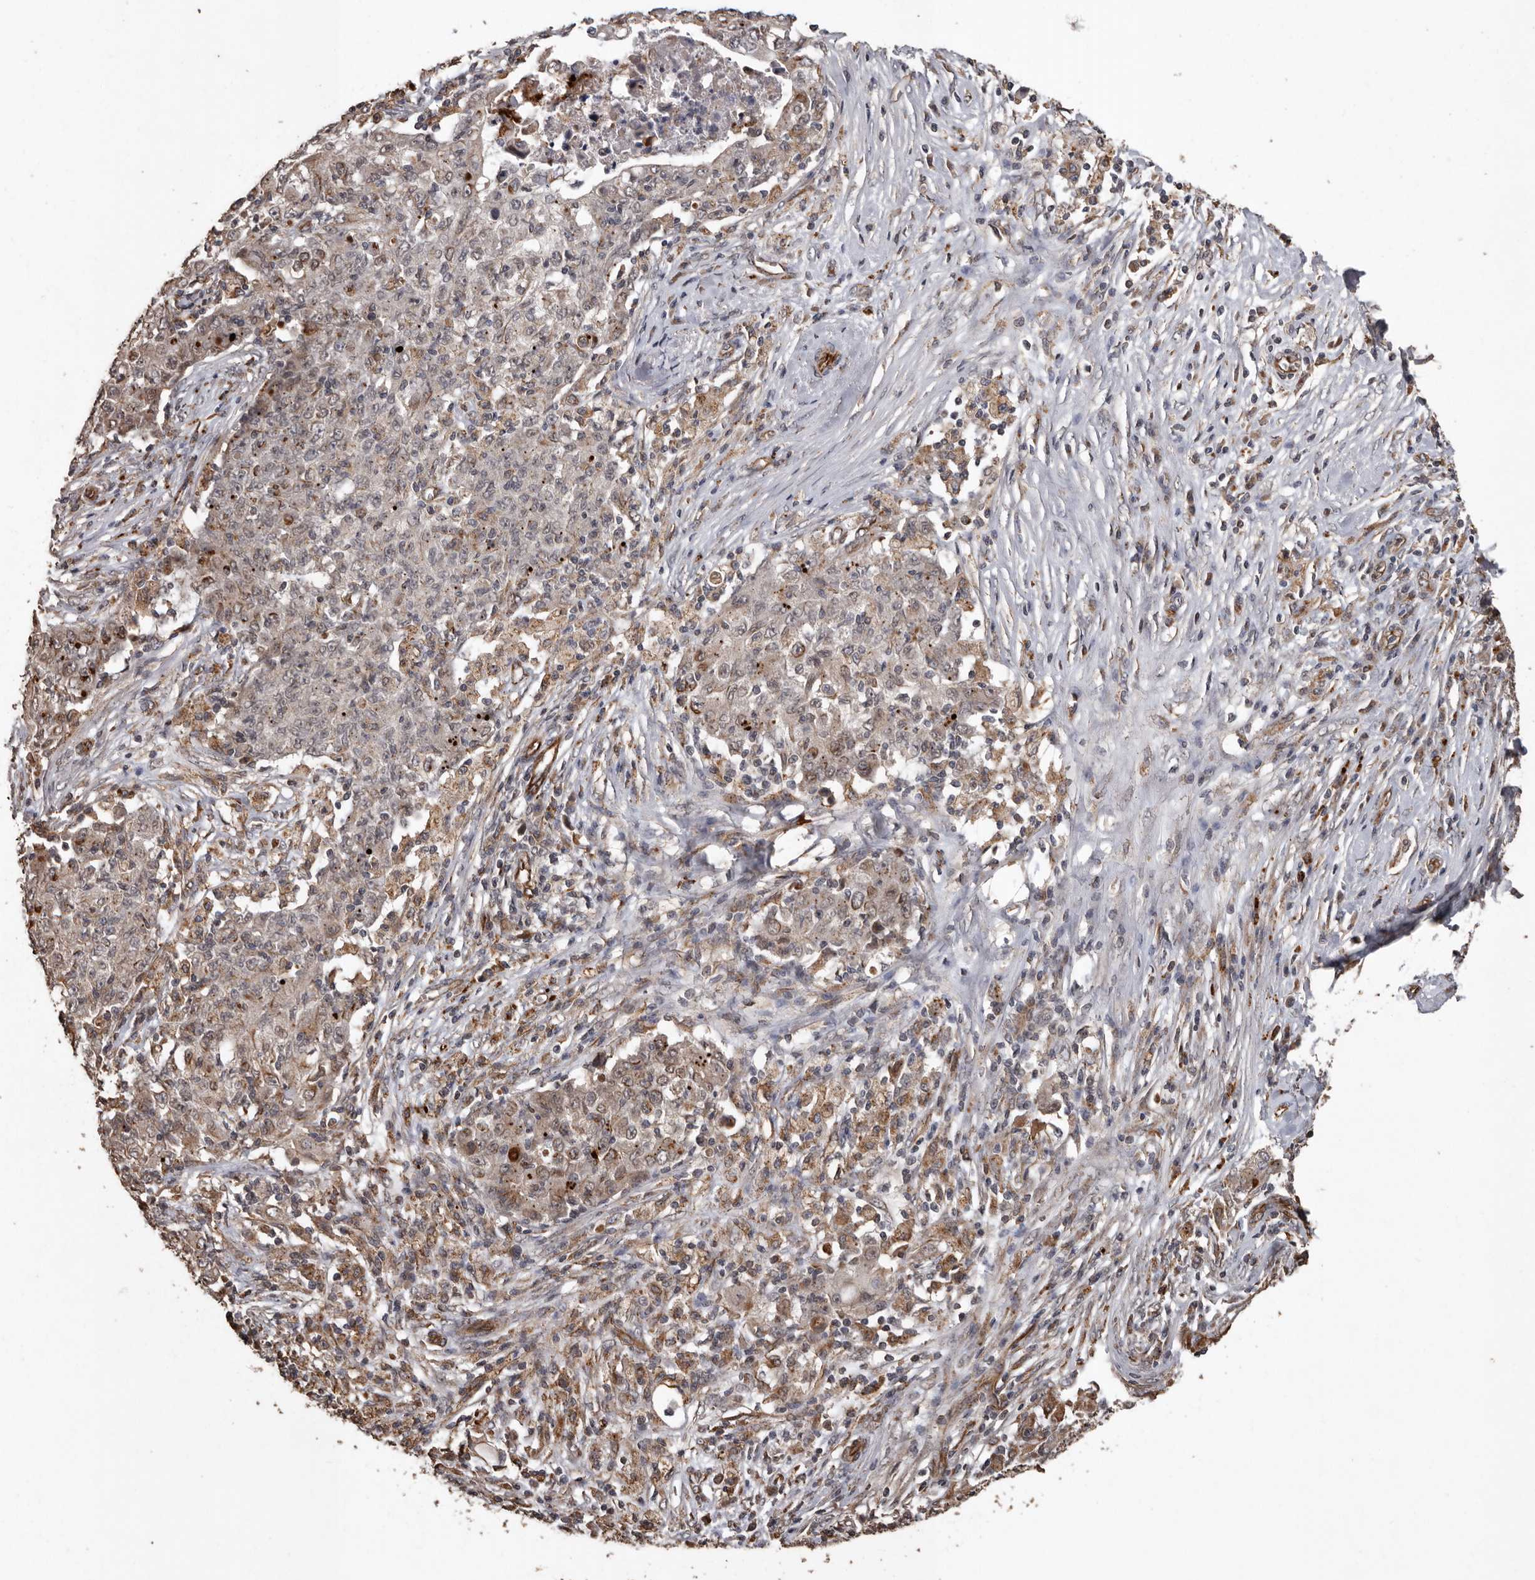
{"staining": {"intensity": "weak", "quantity": "<25%", "location": "nuclear"}, "tissue": "ovarian cancer", "cell_type": "Tumor cells", "image_type": "cancer", "snomed": [{"axis": "morphology", "description": "Carcinoma, endometroid"}, {"axis": "topography", "description": "Ovary"}], "caption": "Immunohistochemistry photomicrograph of neoplastic tissue: ovarian endometroid carcinoma stained with DAB (3,3'-diaminobenzidine) shows no significant protein positivity in tumor cells. The staining was performed using DAB (3,3'-diaminobenzidine) to visualize the protein expression in brown, while the nuclei were stained in blue with hematoxylin (Magnification: 20x).", "gene": "BRAT1", "patient": {"sex": "female", "age": 42}}